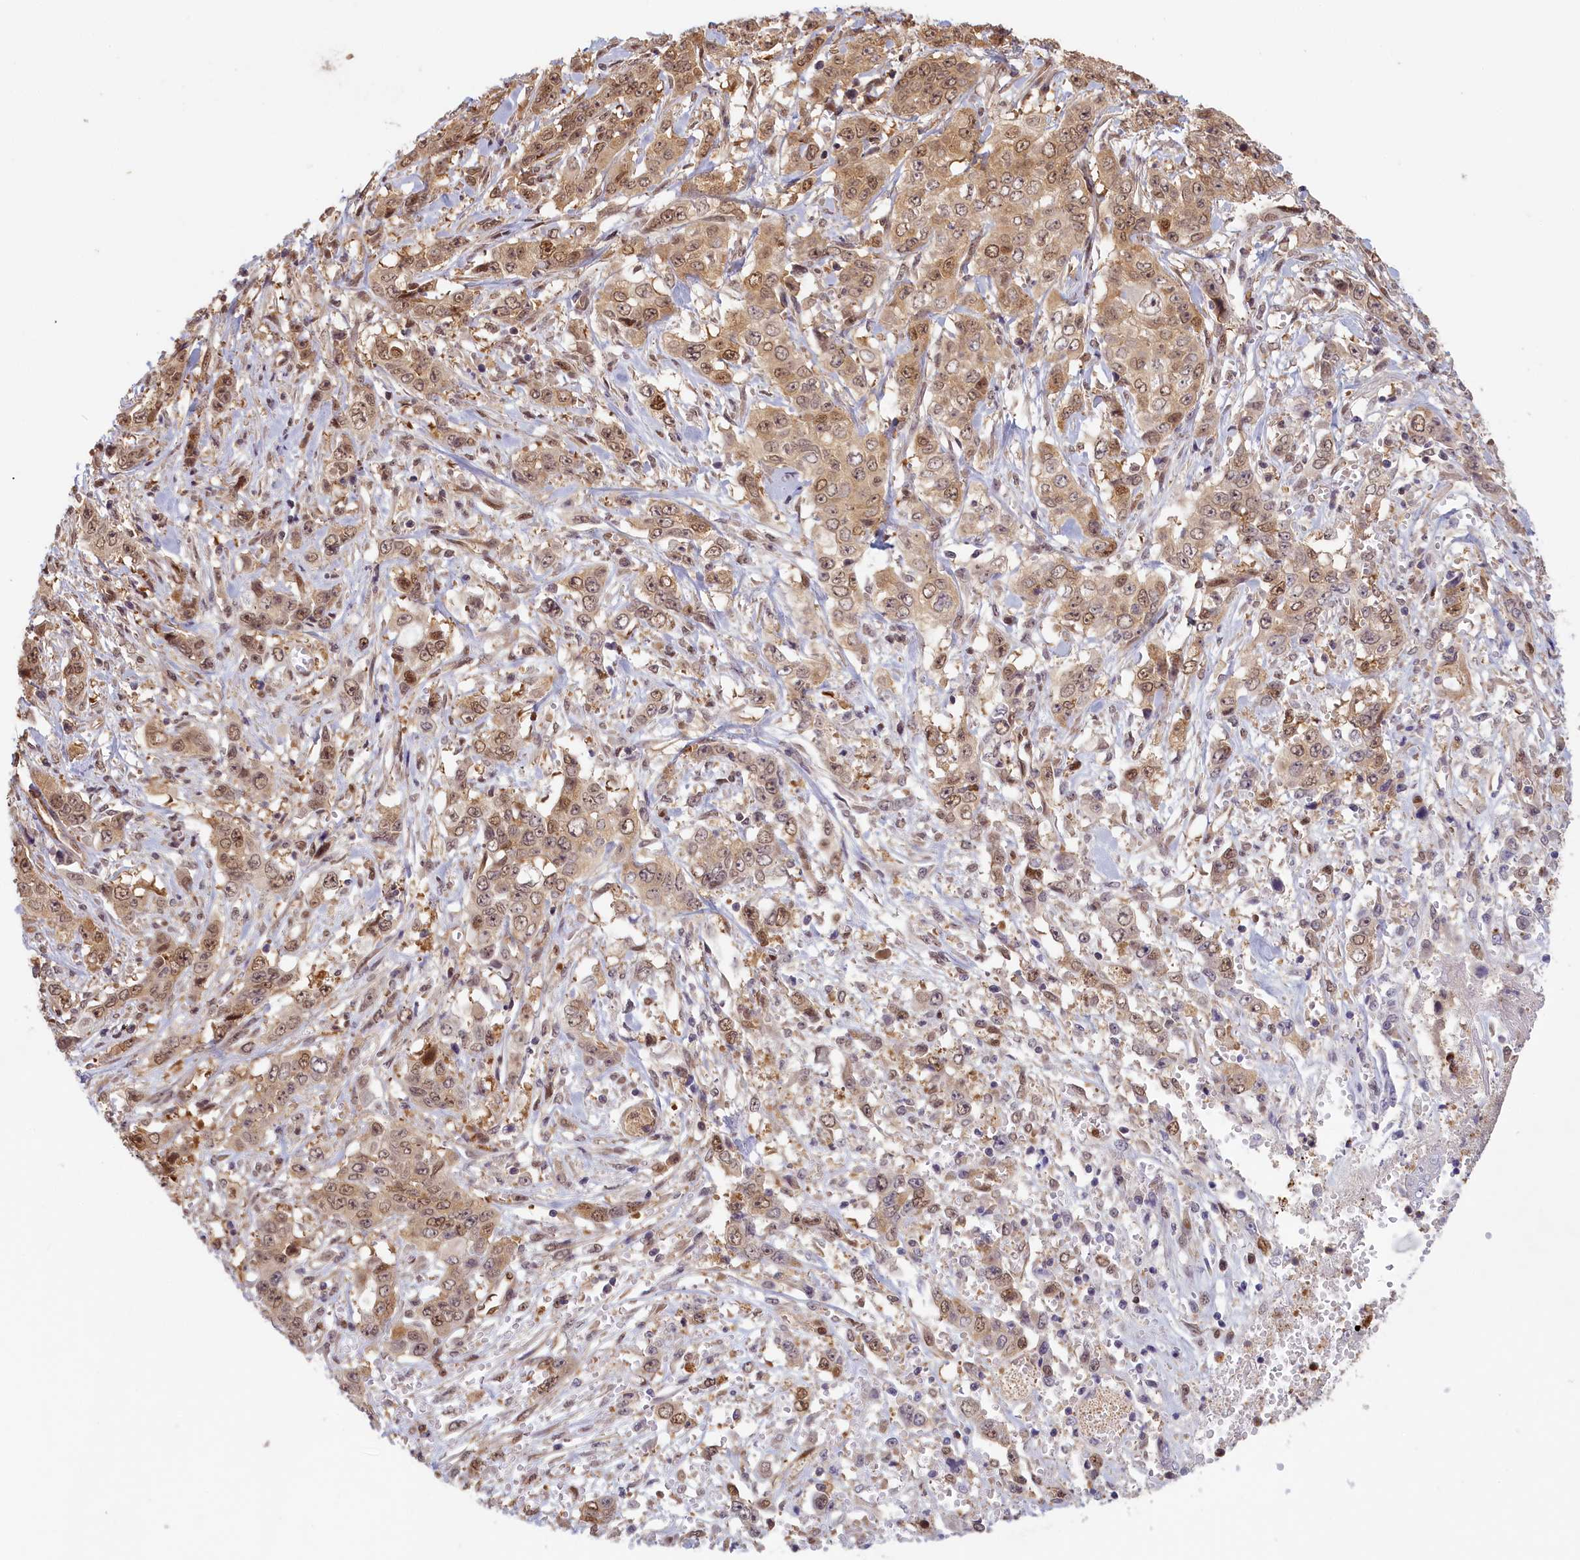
{"staining": {"intensity": "moderate", "quantity": ">75%", "location": "cytoplasmic/membranous,nuclear"}, "tissue": "stomach cancer", "cell_type": "Tumor cells", "image_type": "cancer", "snomed": [{"axis": "morphology", "description": "Adenocarcinoma, NOS"}, {"axis": "topography", "description": "Stomach, upper"}], "caption": "DAB (3,3'-diaminobenzidine) immunohistochemical staining of stomach cancer demonstrates moderate cytoplasmic/membranous and nuclear protein positivity in approximately >75% of tumor cells.", "gene": "C19orf44", "patient": {"sex": "male", "age": 62}}